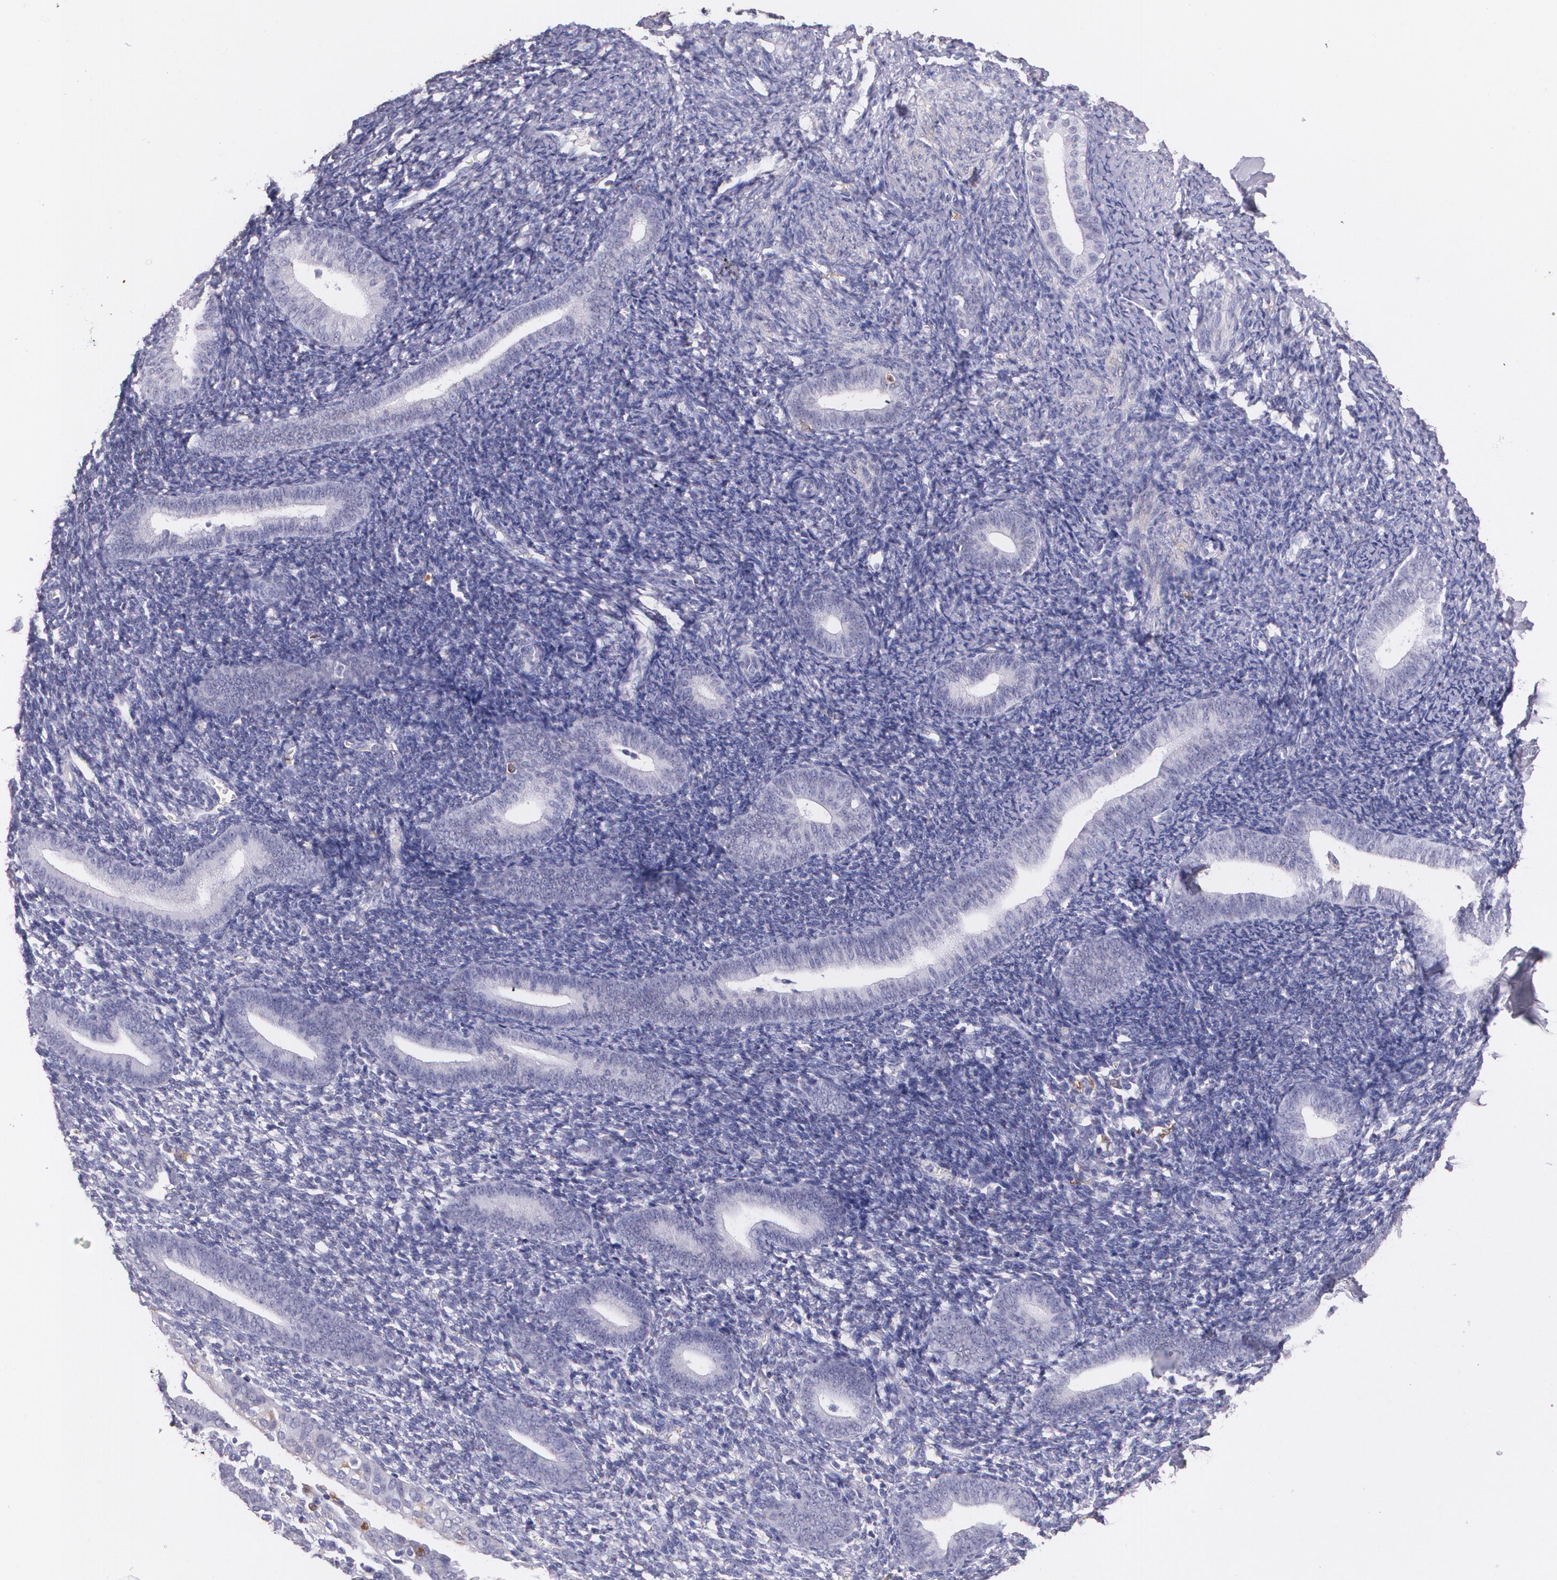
{"staining": {"intensity": "negative", "quantity": "none", "location": "none"}, "tissue": "endometrium", "cell_type": "Cells in endometrial stroma", "image_type": "normal", "snomed": [{"axis": "morphology", "description": "Normal tissue, NOS"}, {"axis": "topography", "description": "Smooth muscle"}, {"axis": "topography", "description": "Endometrium"}], "caption": "DAB (3,3'-diaminobenzidine) immunohistochemical staining of benign endometrium reveals no significant positivity in cells in endometrial stroma.", "gene": "RTN1", "patient": {"sex": "female", "age": 57}}